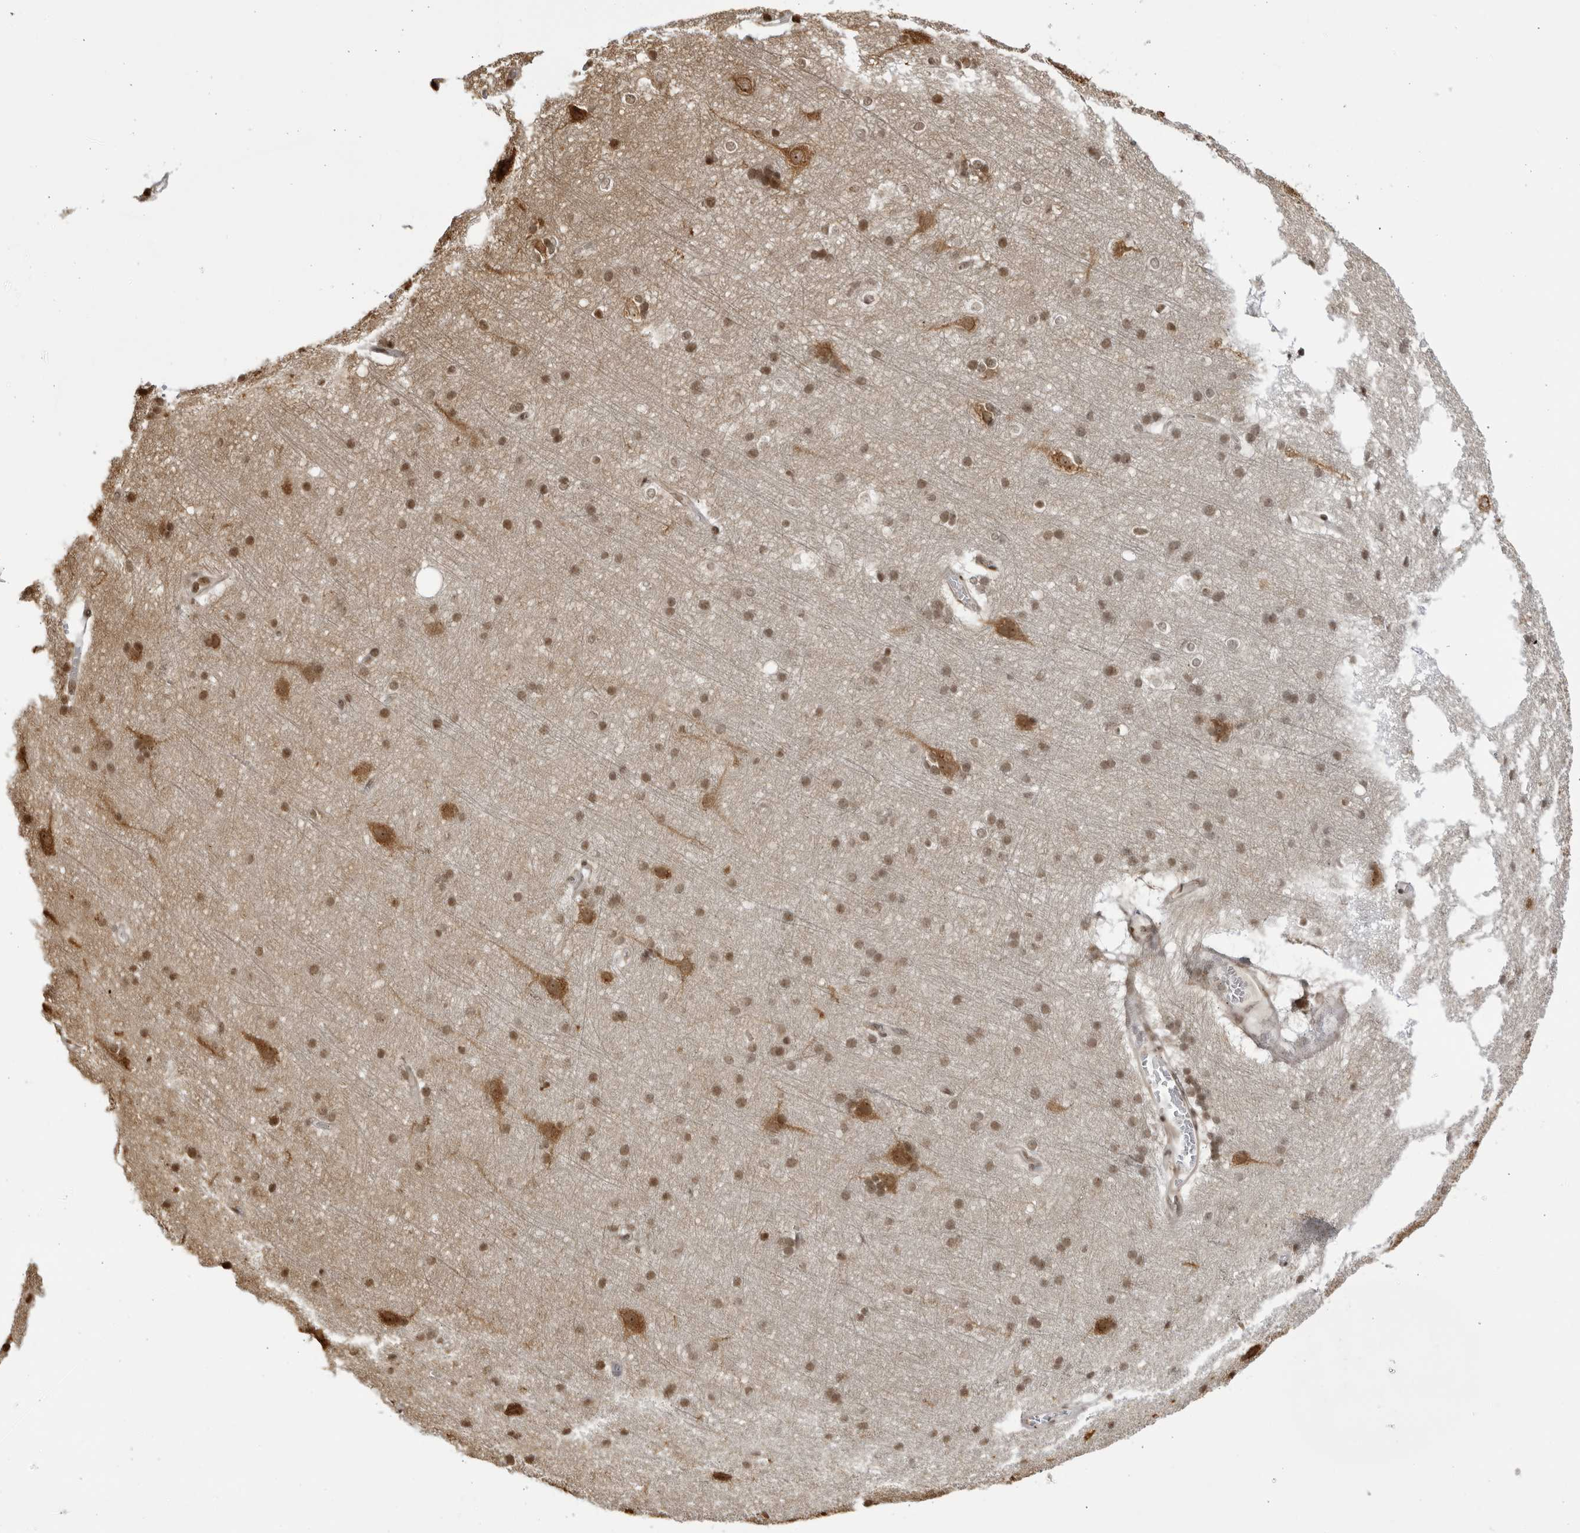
{"staining": {"intensity": "weak", "quantity": ">75%", "location": "nuclear"}, "tissue": "cerebral cortex", "cell_type": "Endothelial cells", "image_type": "normal", "snomed": [{"axis": "morphology", "description": "Normal tissue, NOS"}, {"axis": "topography", "description": "Cerebral cortex"}], "caption": "Immunohistochemistry (IHC) micrograph of normal cerebral cortex: cerebral cortex stained using IHC shows low levels of weak protein expression localized specifically in the nuclear of endothelial cells, appearing as a nuclear brown color.", "gene": "RASGEF1C", "patient": {"sex": "male", "age": 54}}